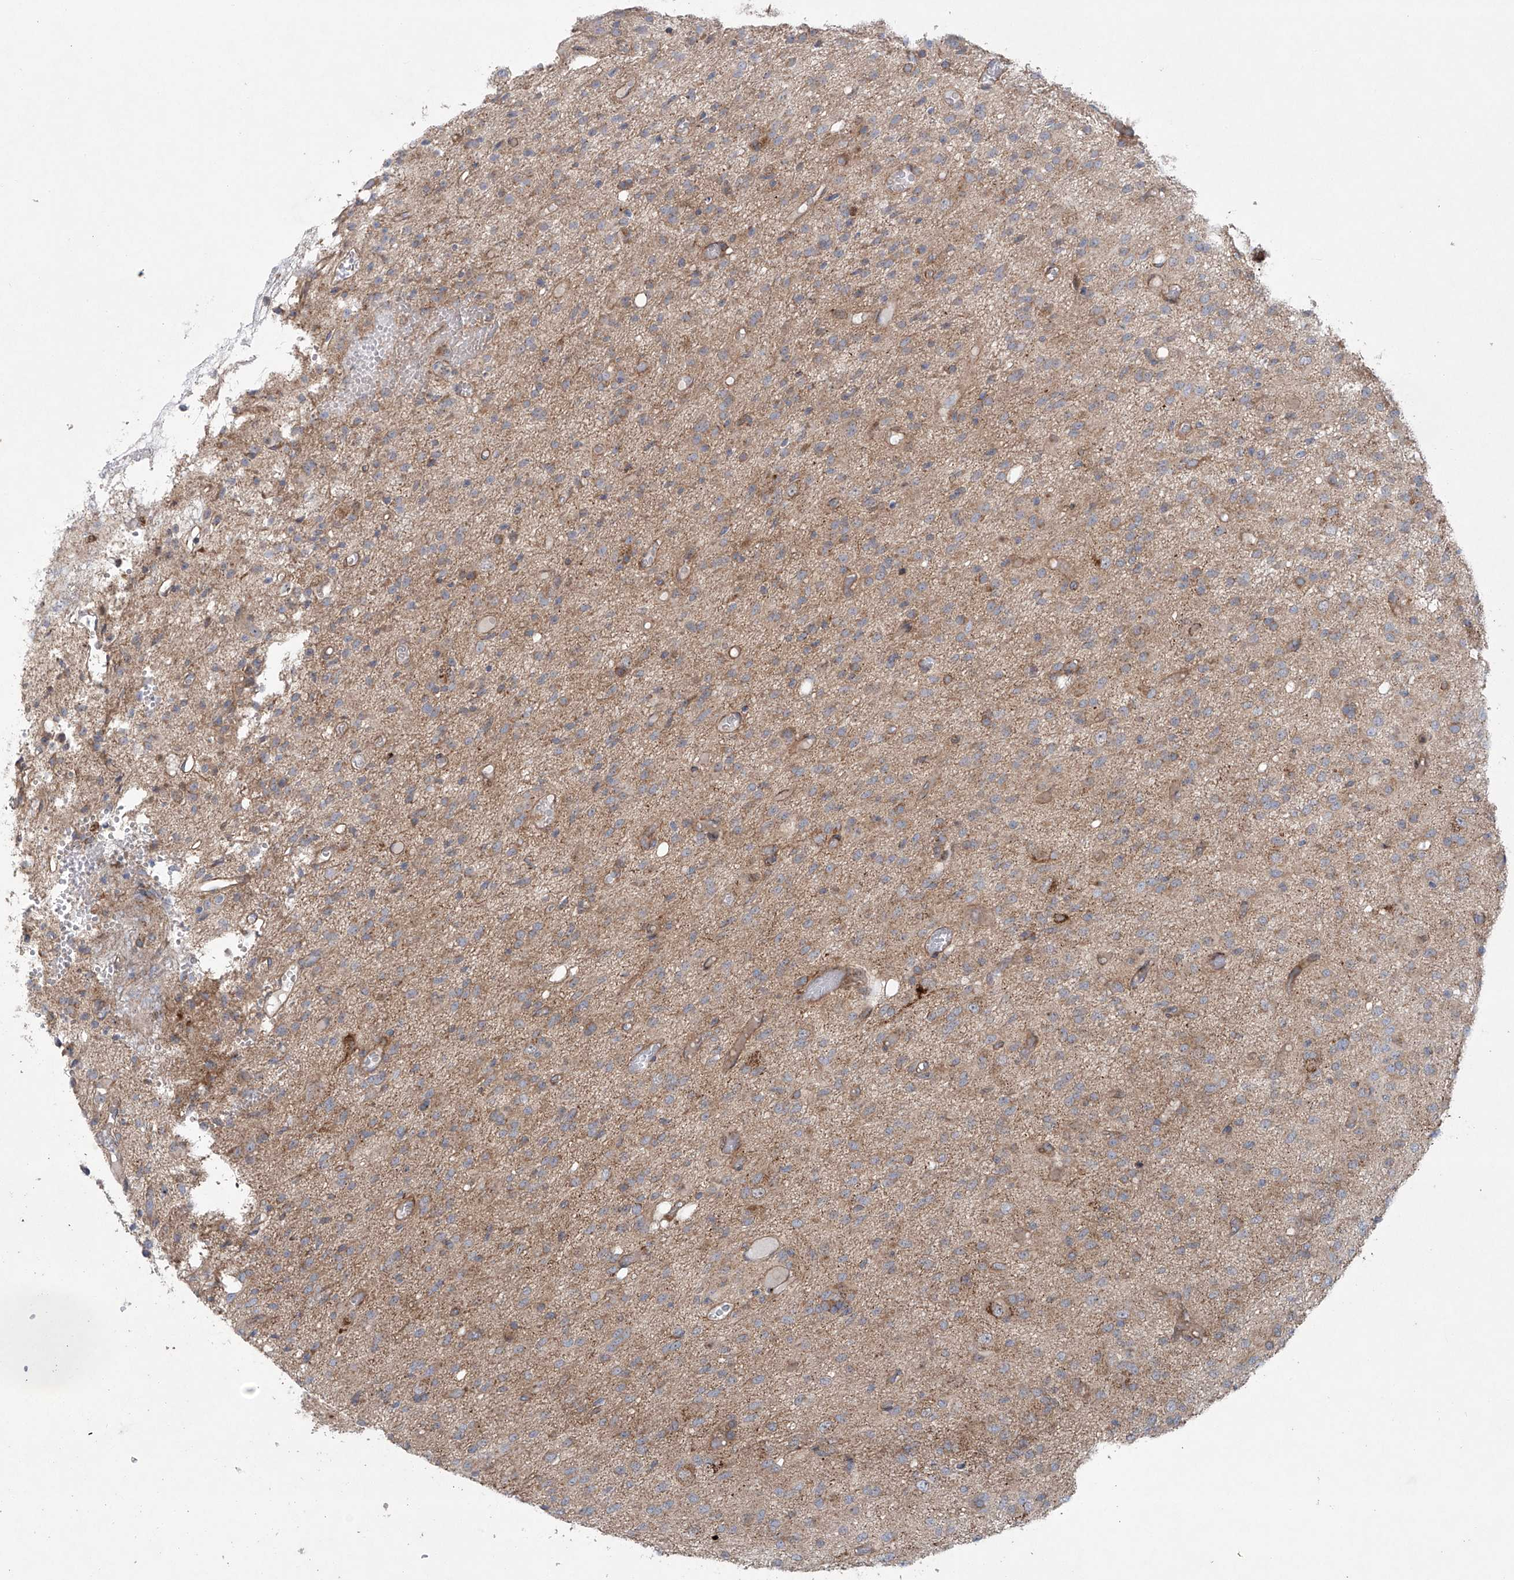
{"staining": {"intensity": "weak", "quantity": "25%-75%", "location": "cytoplasmic/membranous"}, "tissue": "glioma", "cell_type": "Tumor cells", "image_type": "cancer", "snomed": [{"axis": "morphology", "description": "Glioma, malignant, High grade"}, {"axis": "topography", "description": "Brain"}], "caption": "A brown stain shows weak cytoplasmic/membranous expression of a protein in malignant high-grade glioma tumor cells.", "gene": "KLC4", "patient": {"sex": "female", "age": 59}}